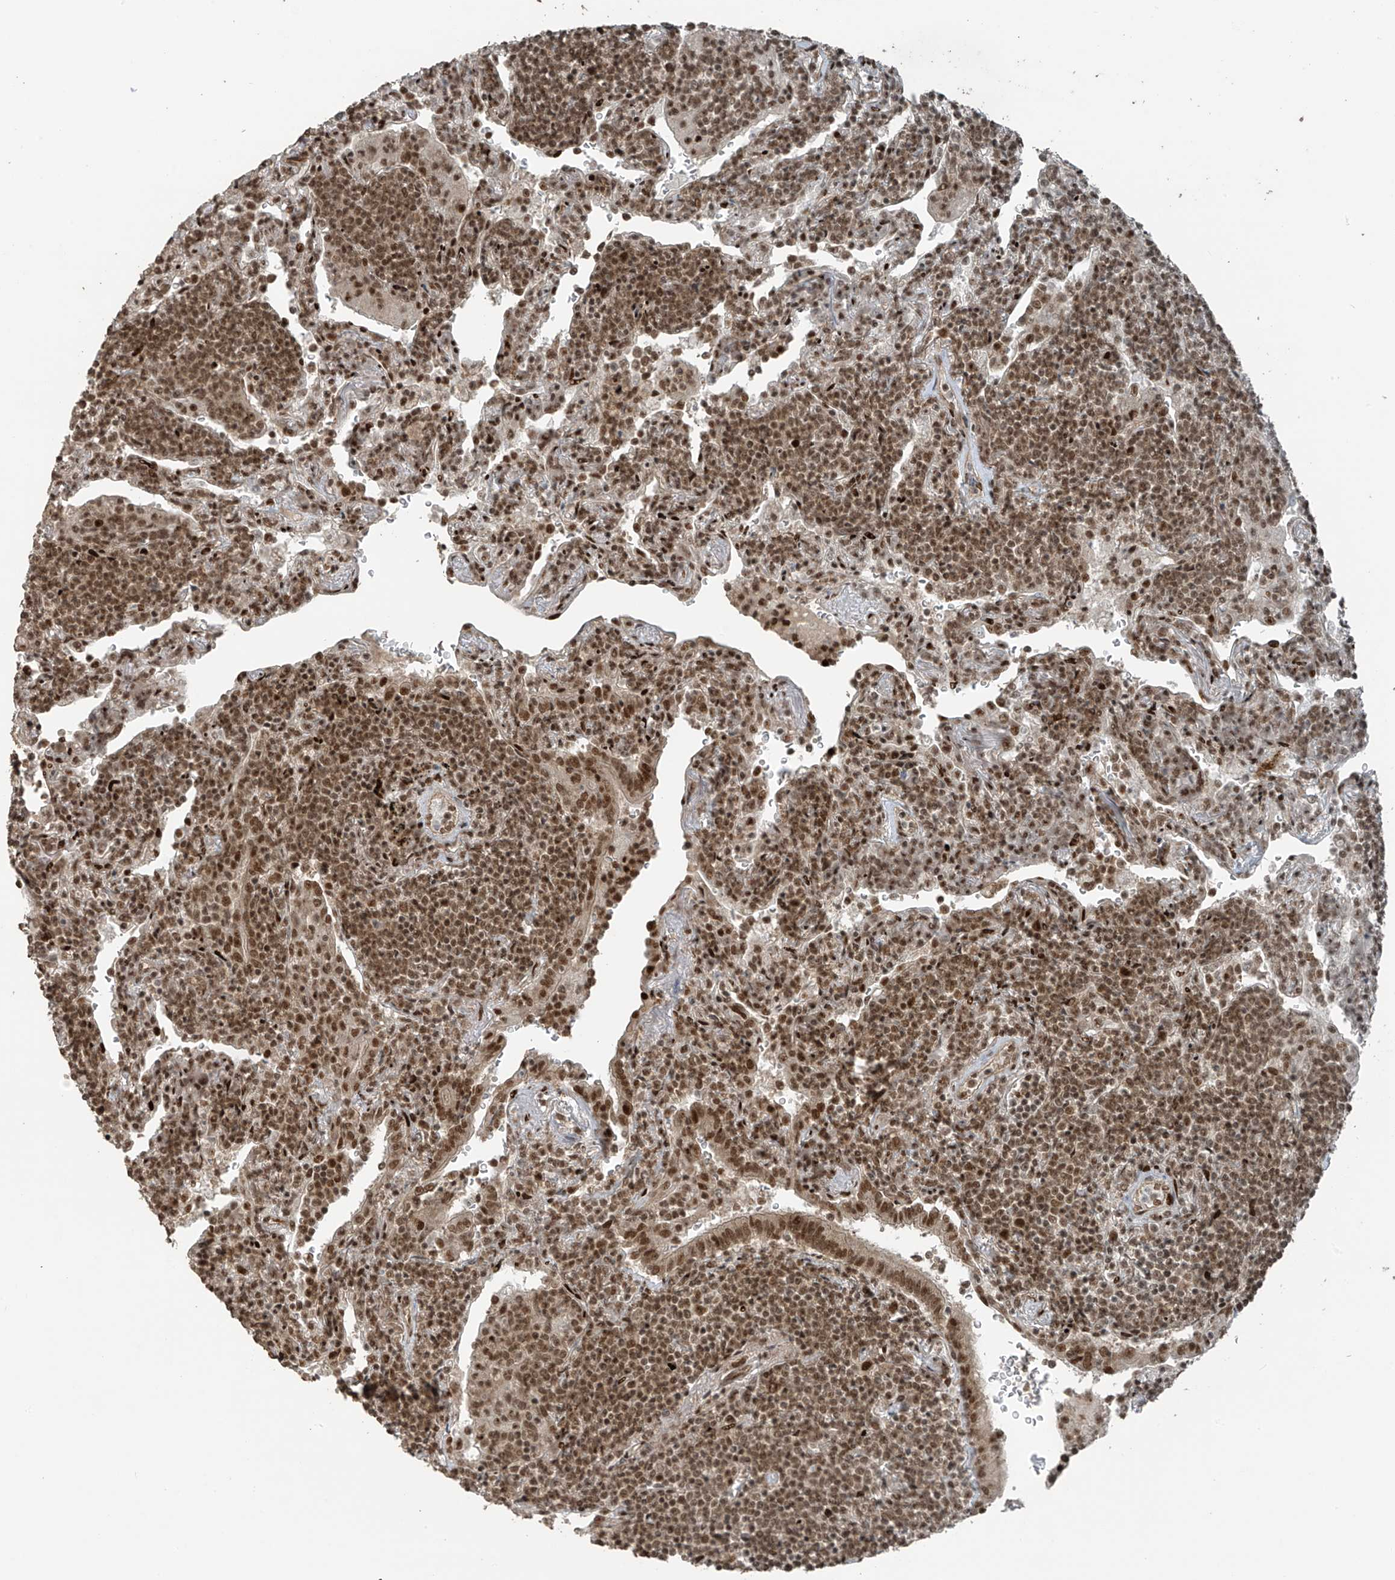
{"staining": {"intensity": "moderate", "quantity": ">75%", "location": "nuclear"}, "tissue": "lymphoma", "cell_type": "Tumor cells", "image_type": "cancer", "snomed": [{"axis": "morphology", "description": "Malignant lymphoma, non-Hodgkin's type, Low grade"}, {"axis": "topography", "description": "Lung"}], "caption": "IHC photomicrograph of human low-grade malignant lymphoma, non-Hodgkin's type stained for a protein (brown), which displays medium levels of moderate nuclear staining in about >75% of tumor cells.", "gene": "PCNP", "patient": {"sex": "female", "age": 71}}